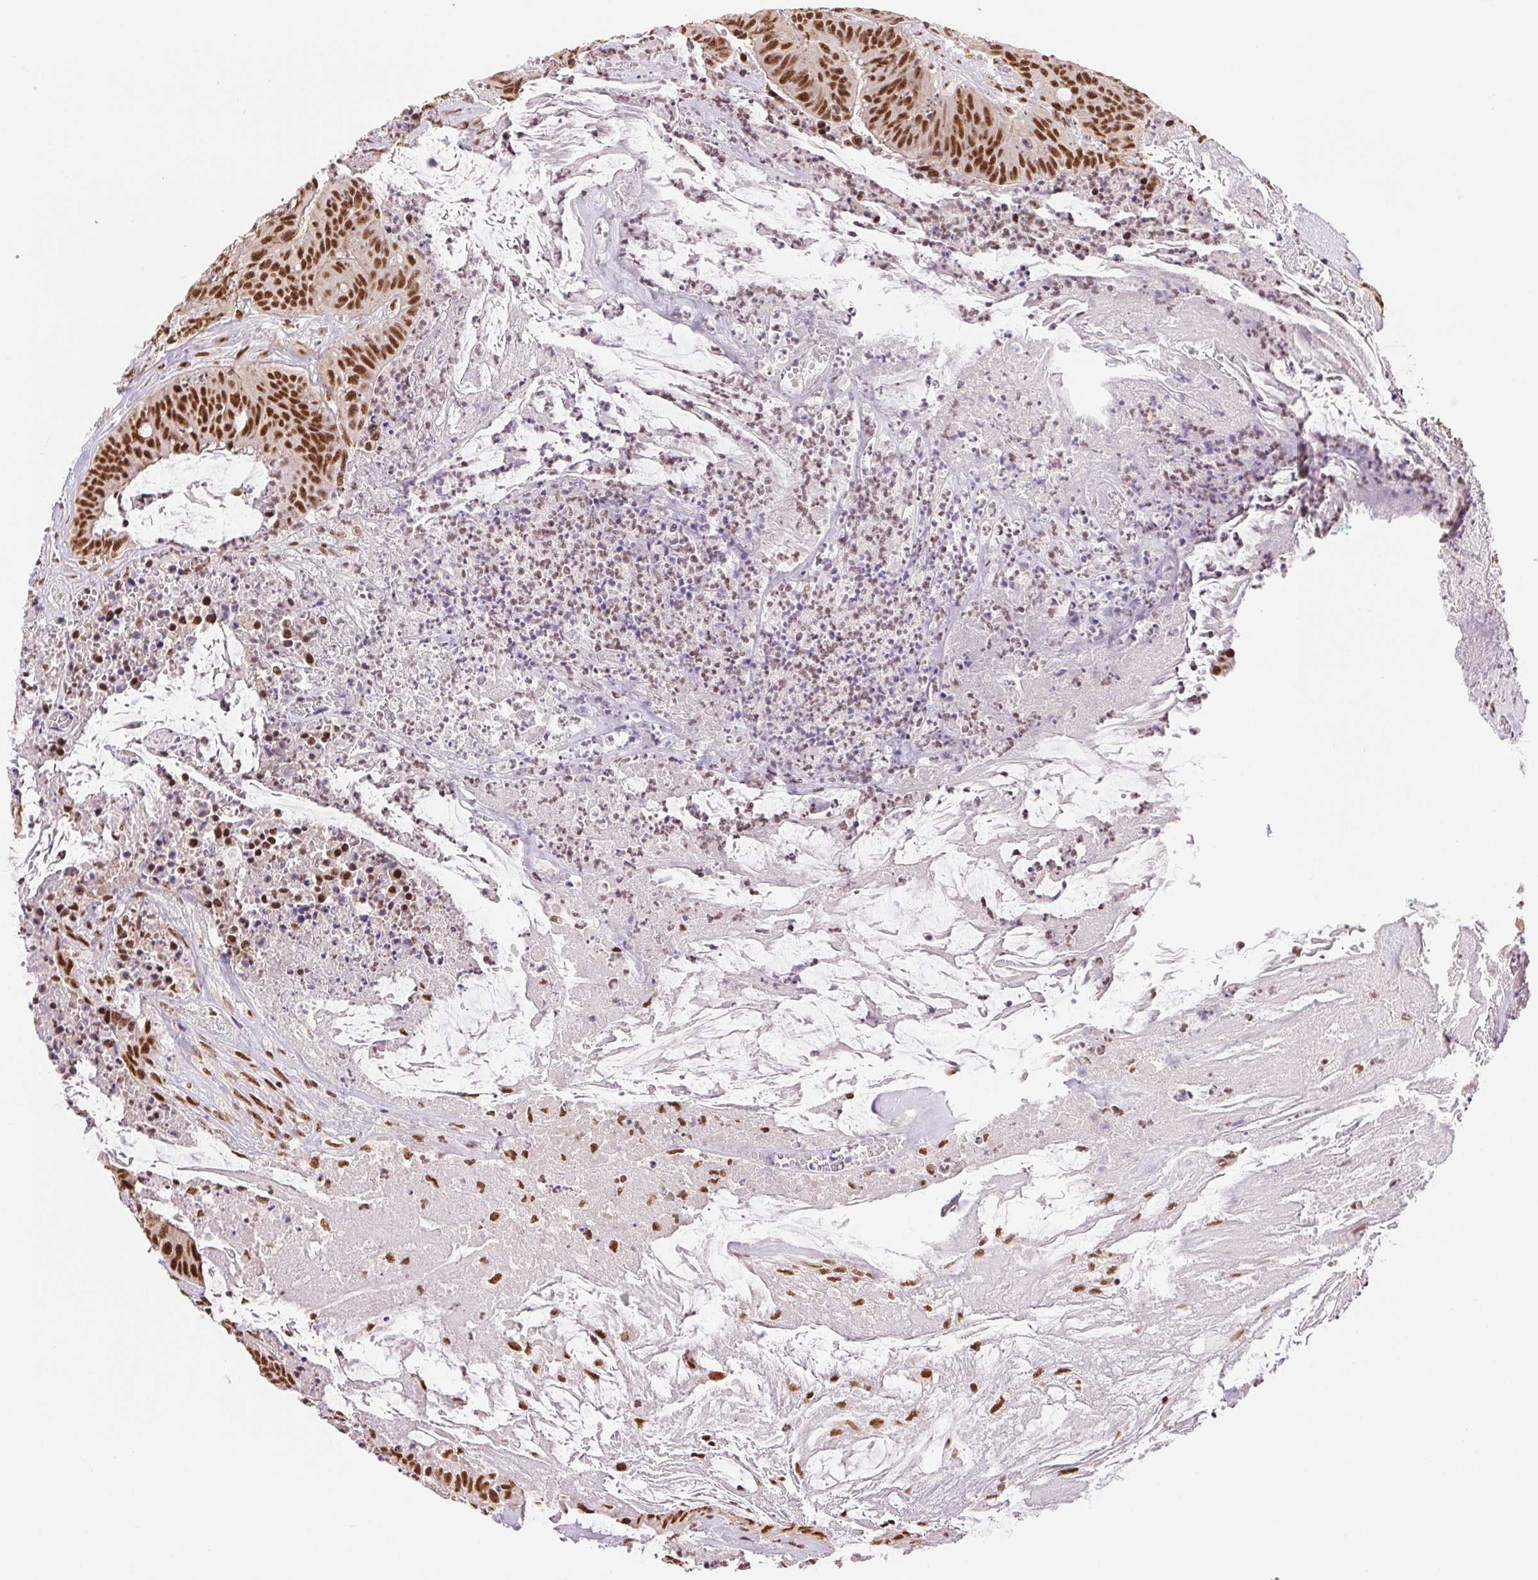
{"staining": {"intensity": "strong", "quantity": ">75%", "location": "nuclear"}, "tissue": "colorectal cancer", "cell_type": "Tumor cells", "image_type": "cancer", "snomed": [{"axis": "morphology", "description": "Adenocarcinoma, NOS"}, {"axis": "topography", "description": "Colon"}], "caption": "Immunohistochemical staining of colorectal cancer reveals high levels of strong nuclear positivity in approximately >75% of tumor cells.", "gene": "IK", "patient": {"sex": "male", "age": 33}}